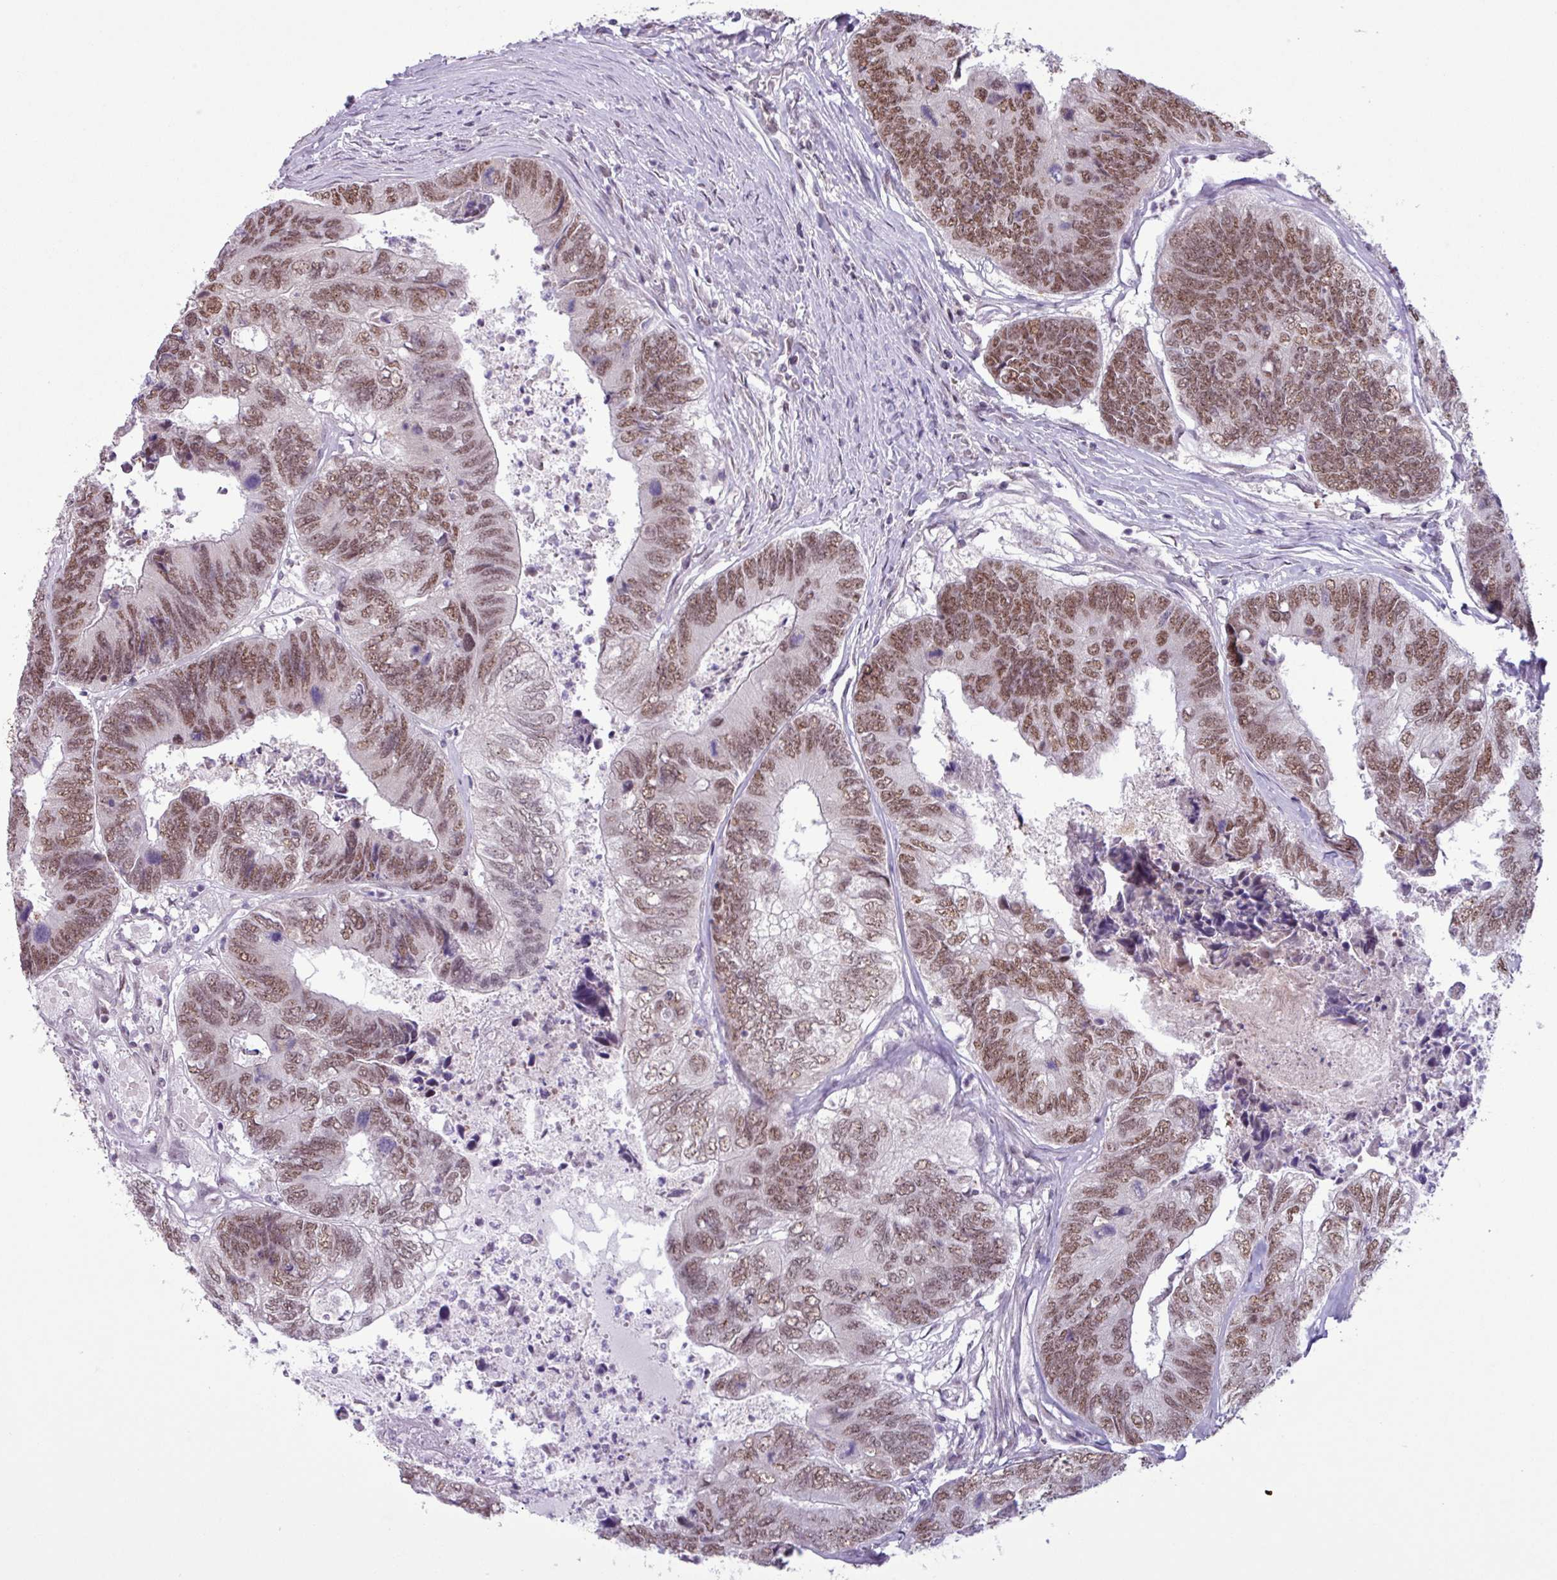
{"staining": {"intensity": "moderate", "quantity": ">75%", "location": "nuclear"}, "tissue": "colorectal cancer", "cell_type": "Tumor cells", "image_type": "cancer", "snomed": [{"axis": "morphology", "description": "Adenocarcinoma, NOS"}, {"axis": "topography", "description": "Colon"}], "caption": "DAB immunohistochemical staining of human colorectal adenocarcinoma exhibits moderate nuclear protein staining in about >75% of tumor cells. The protein of interest is stained brown, and the nuclei are stained in blue (DAB IHC with brightfield microscopy, high magnification).", "gene": "NOTCH2", "patient": {"sex": "female", "age": 67}}